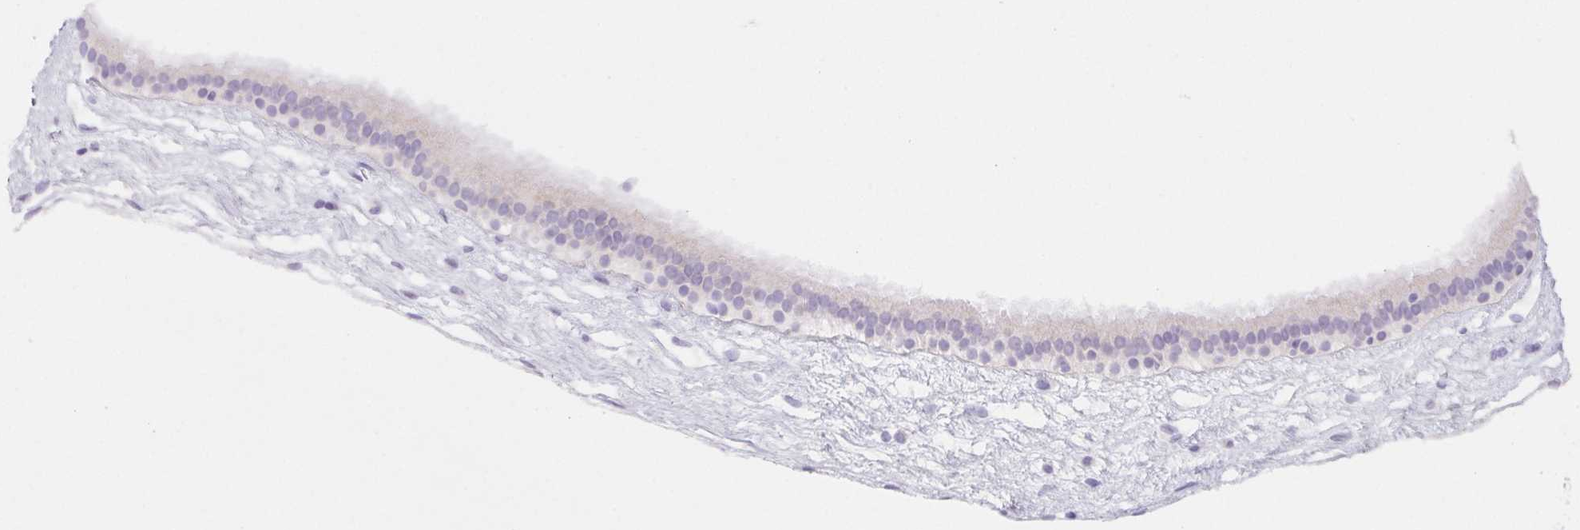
{"staining": {"intensity": "negative", "quantity": "none", "location": "none"}, "tissue": "nasopharynx", "cell_type": "Respiratory epithelial cells", "image_type": "normal", "snomed": [{"axis": "morphology", "description": "Normal tissue, NOS"}, {"axis": "topography", "description": "Nasopharynx"}], "caption": "Immunohistochemical staining of normal human nasopharynx reveals no significant positivity in respiratory epithelial cells. (Stains: DAB immunohistochemistry with hematoxylin counter stain, Microscopy: brightfield microscopy at high magnification).", "gene": "CTNND2", "patient": {"sex": "male", "age": 24}}